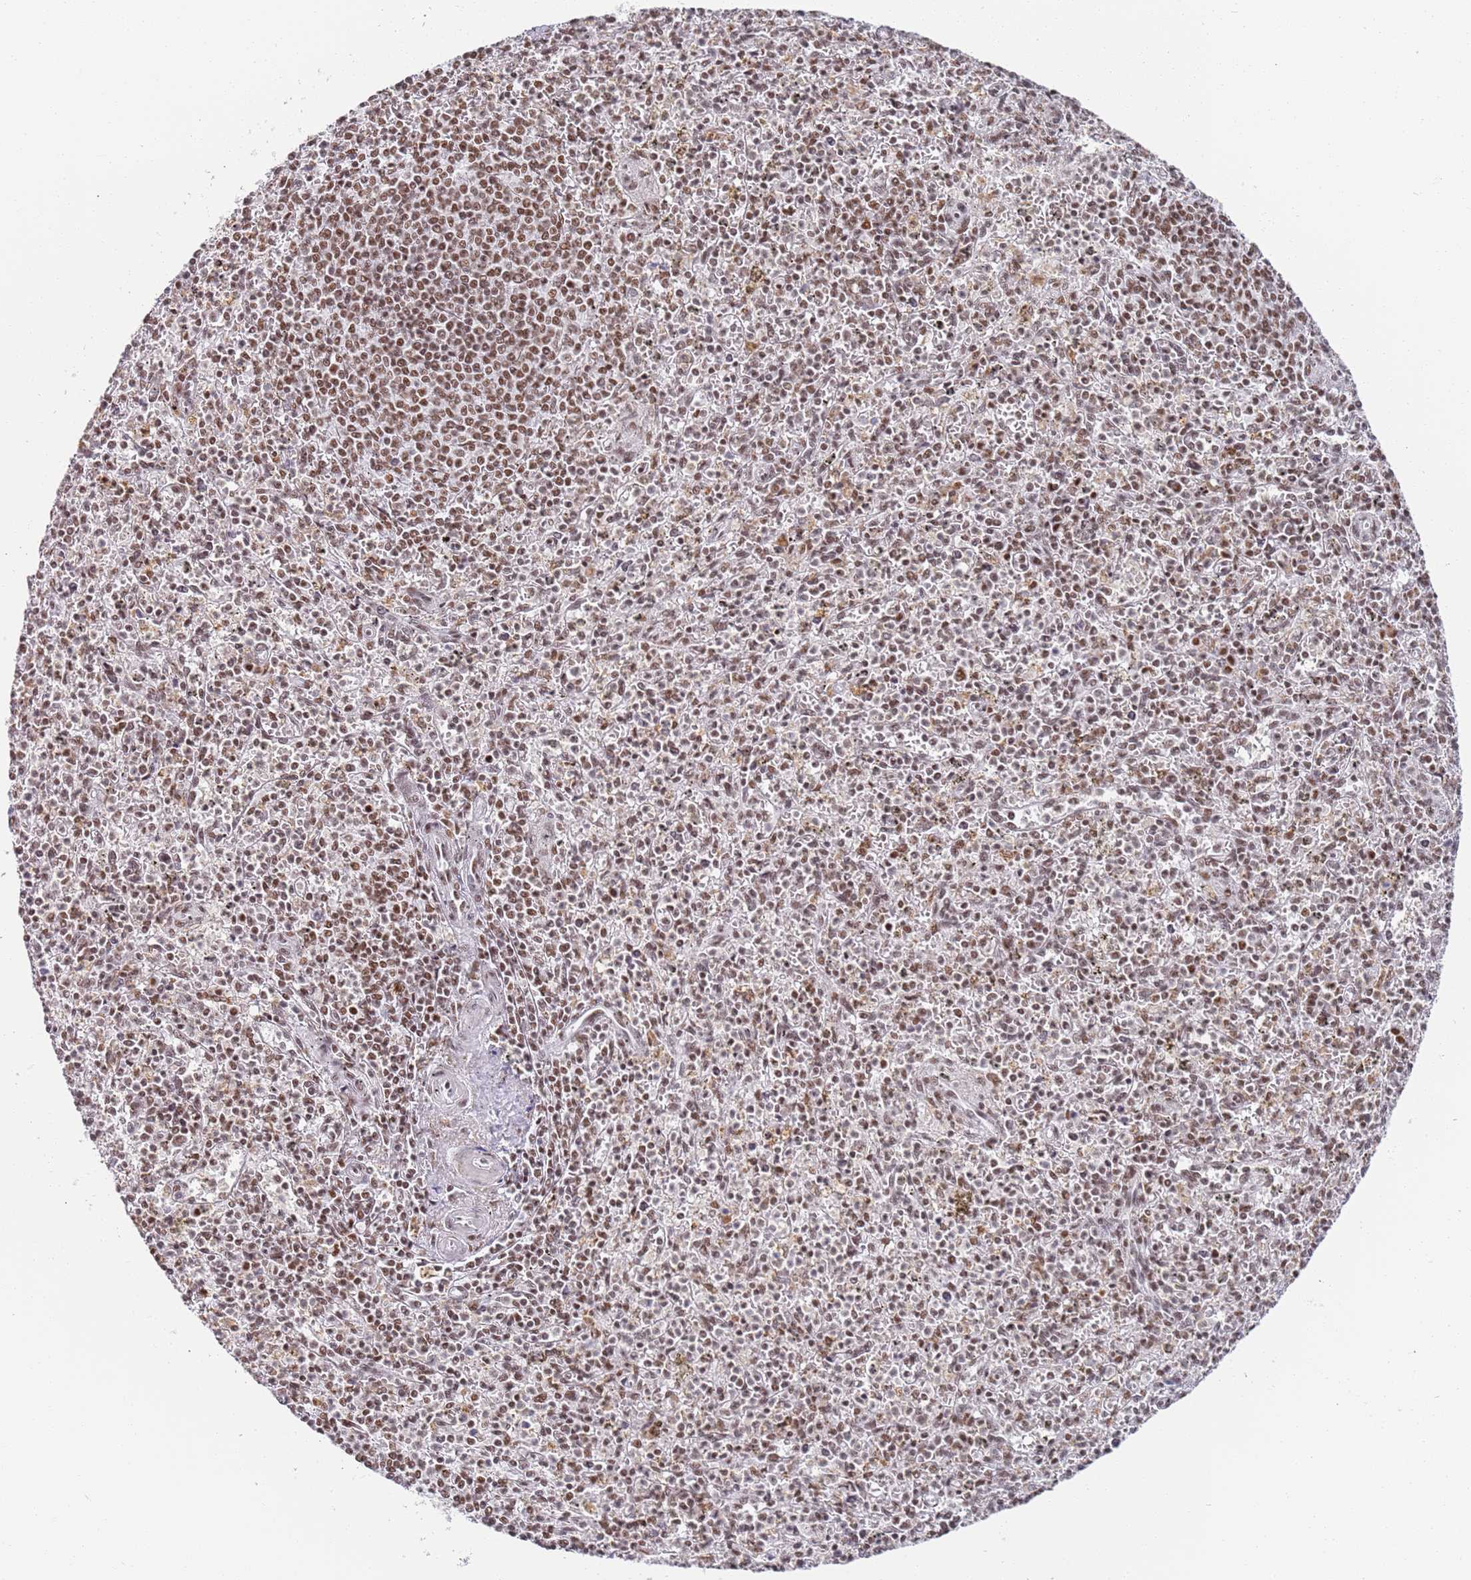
{"staining": {"intensity": "moderate", "quantity": ">75%", "location": "nuclear"}, "tissue": "spleen", "cell_type": "Cells in red pulp", "image_type": "normal", "snomed": [{"axis": "morphology", "description": "Normal tissue, NOS"}, {"axis": "topography", "description": "Spleen"}], "caption": "Spleen stained for a protein displays moderate nuclear positivity in cells in red pulp.", "gene": "AKAP8L", "patient": {"sex": "male", "age": 72}}